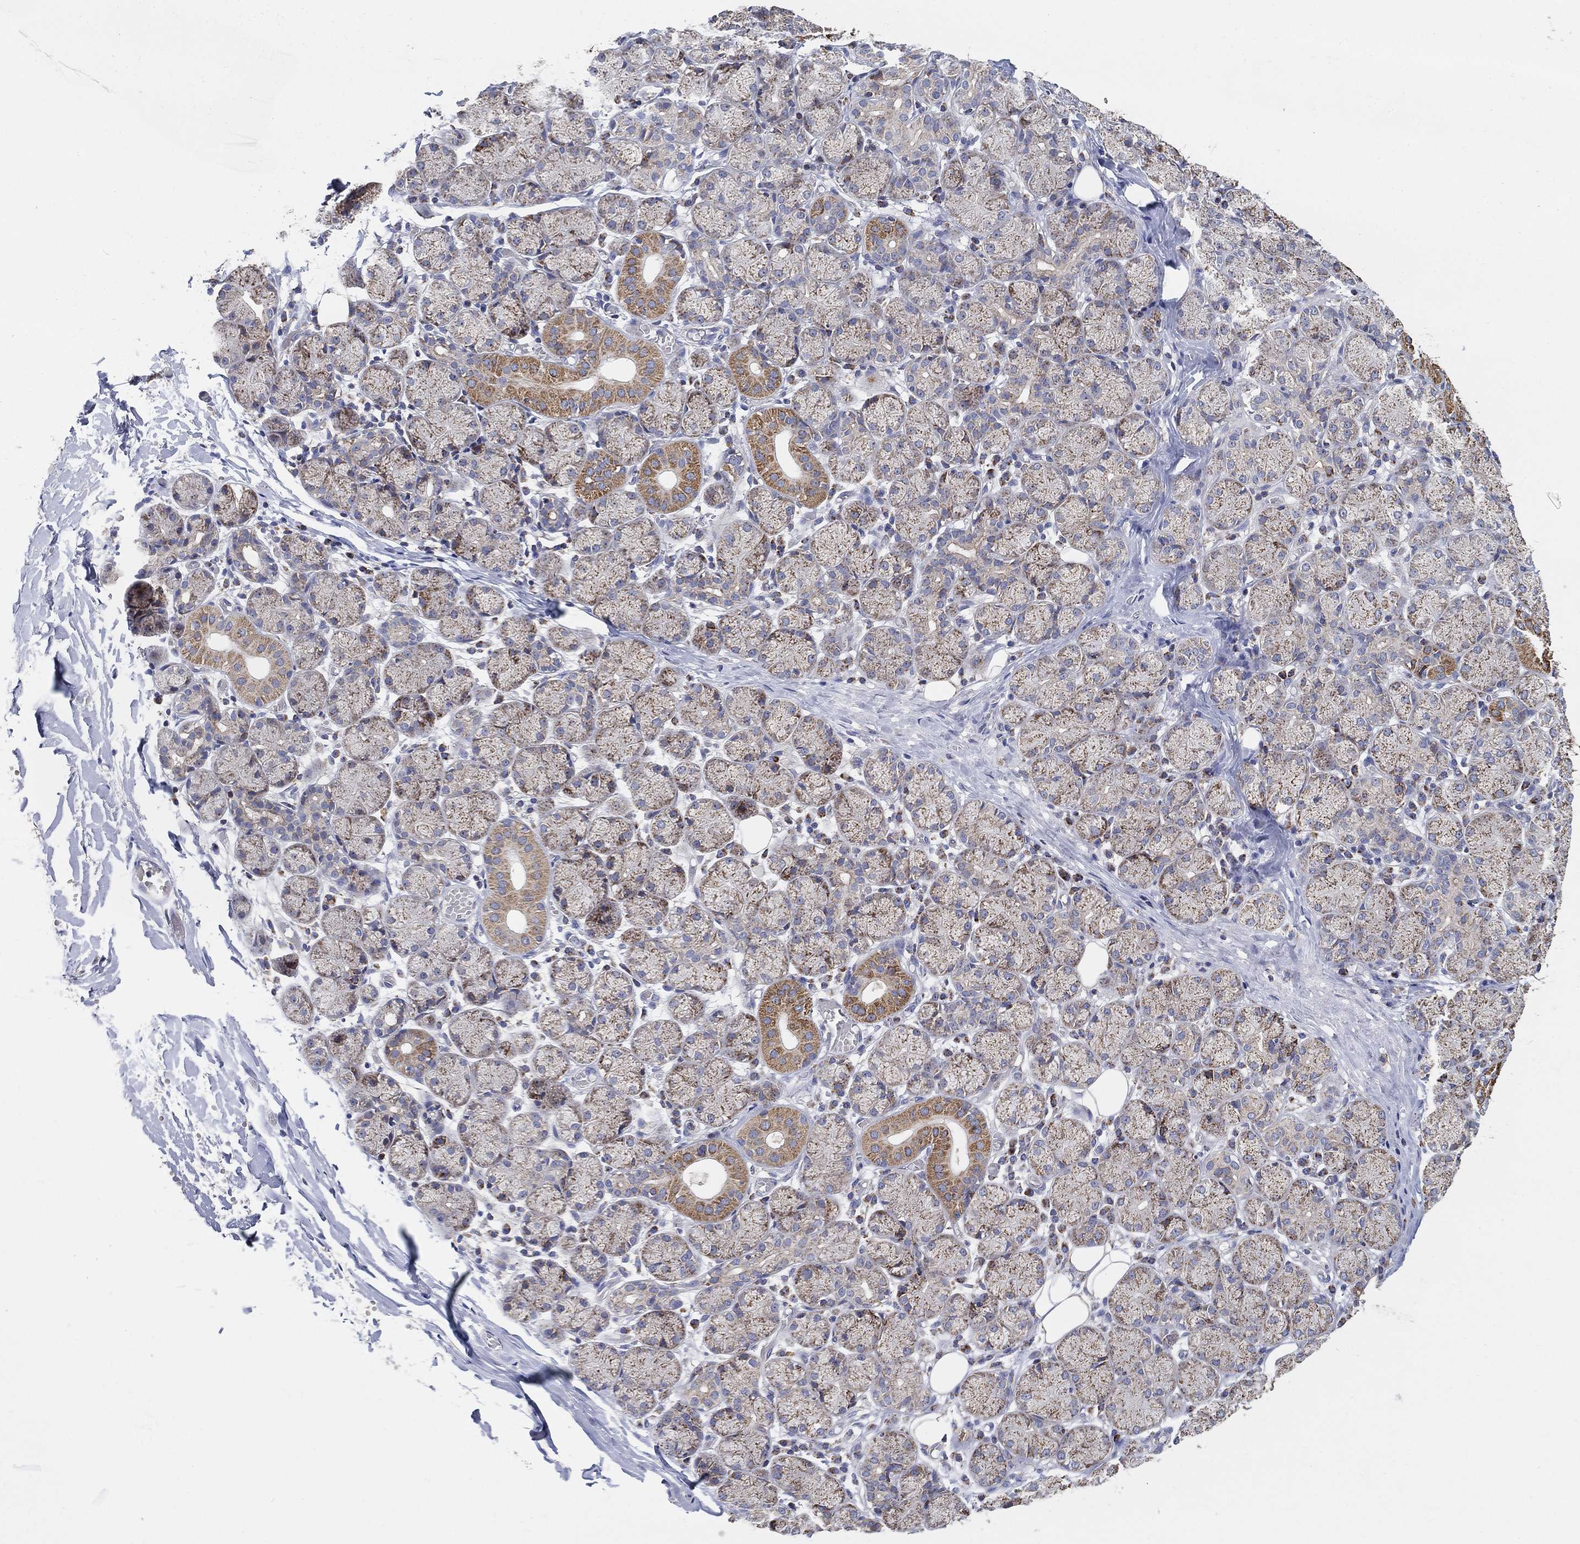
{"staining": {"intensity": "moderate", "quantity": "25%-75%", "location": "cytoplasmic/membranous"}, "tissue": "salivary gland", "cell_type": "Glandular cells", "image_type": "normal", "snomed": [{"axis": "morphology", "description": "Normal tissue, NOS"}, {"axis": "topography", "description": "Salivary gland"}, {"axis": "topography", "description": "Peripheral nerve tissue"}], "caption": "Immunohistochemistry (IHC) image of unremarkable salivary gland: human salivary gland stained using immunohistochemistry displays medium levels of moderate protein expression localized specifically in the cytoplasmic/membranous of glandular cells, appearing as a cytoplasmic/membranous brown color.", "gene": "GCAT", "patient": {"sex": "female", "age": 24}}